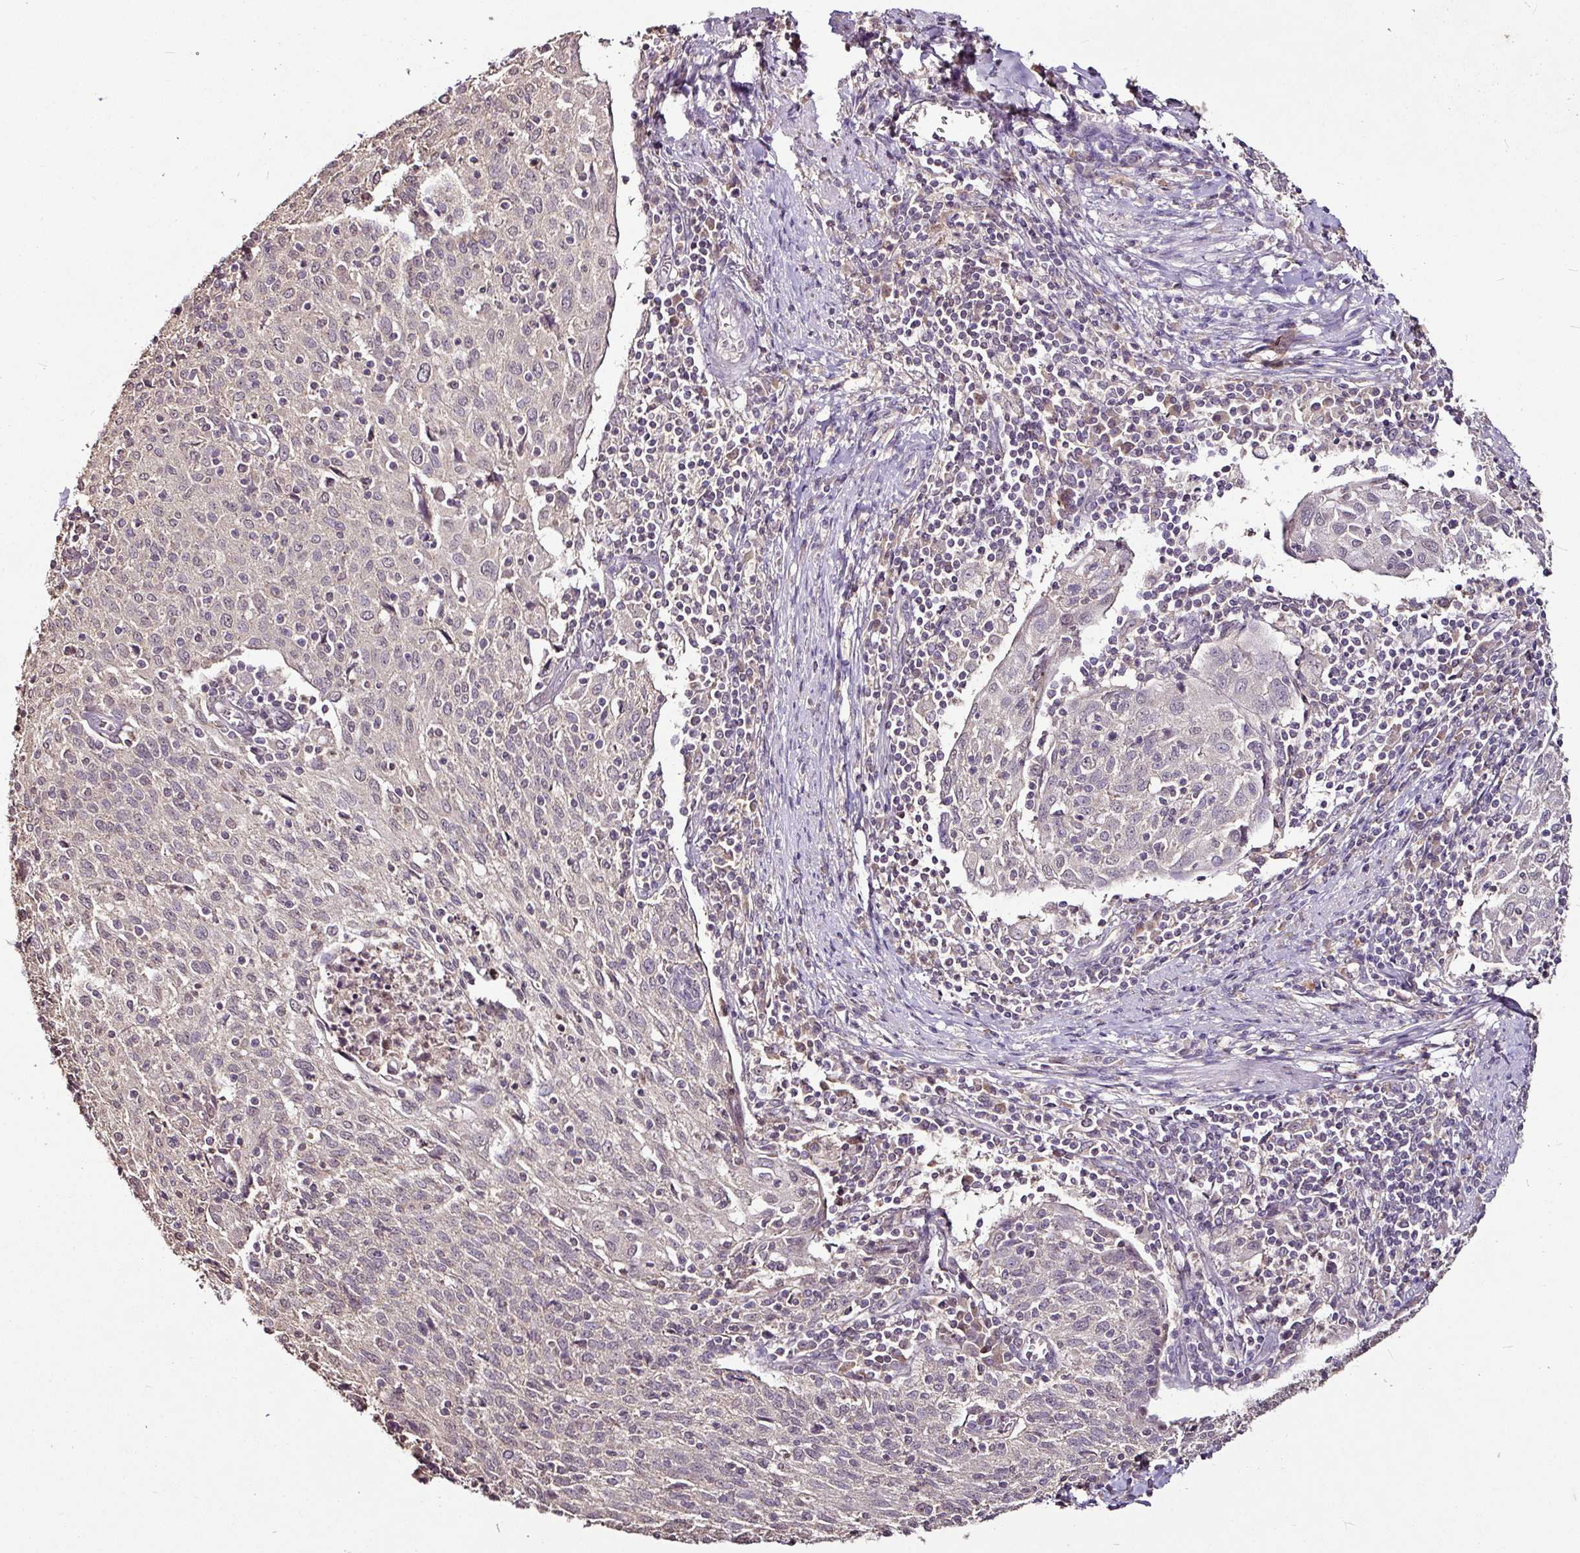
{"staining": {"intensity": "negative", "quantity": "none", "location": "none"}, "tissue": "cervical cancer", "cell_type": "Tumor cells", "image_type": "cancer", "snomed": [{"axis": "morphology", "description": "Squamous cell carcinoma, NOS"}, {"axis": "topography", "description": "Cervix"}], "caption": "This is an IHC histopathology image of human cervical cancer. There is no positivity in tumor cells.", "gene": "RPL38", "patient": {"sex": "female", "age": 52}}